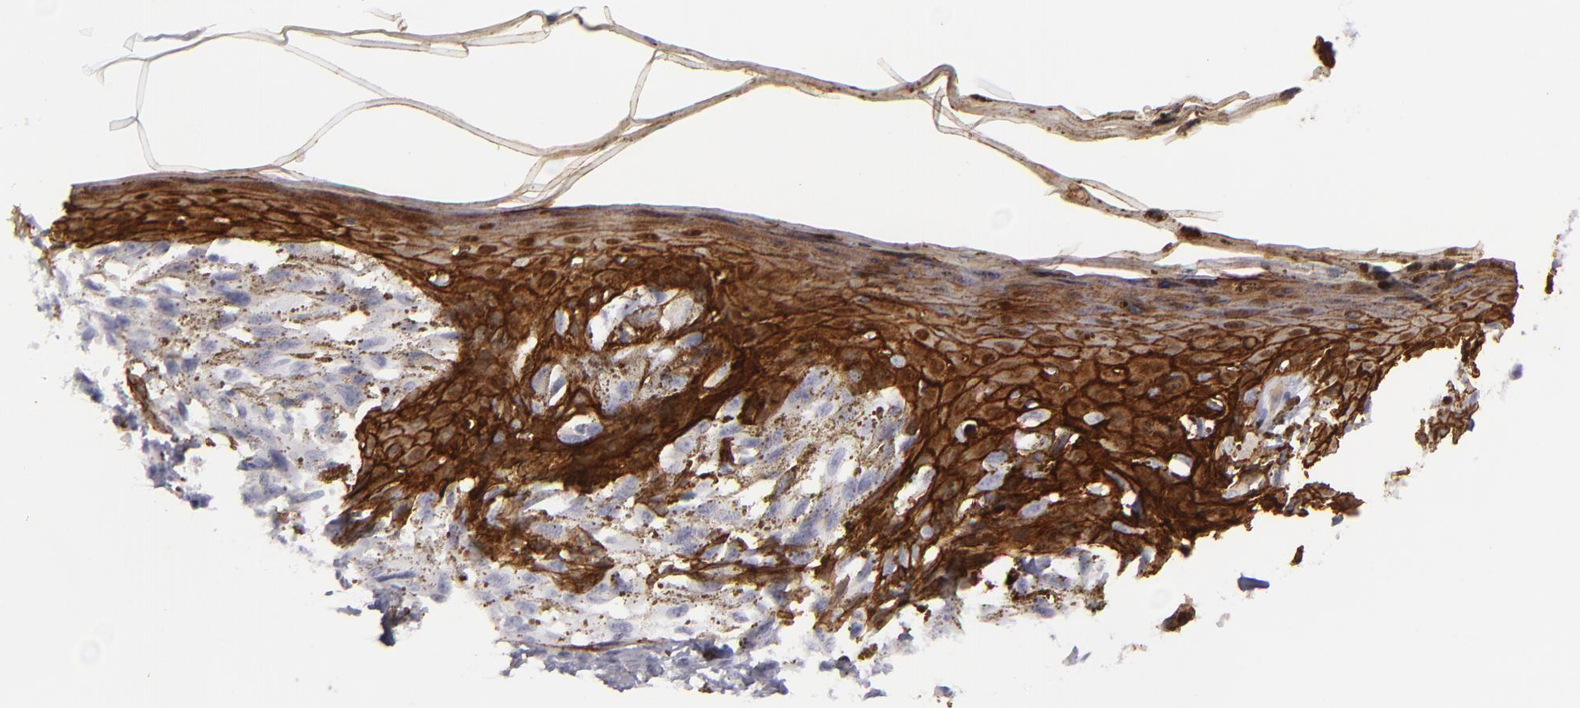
{"staining": {"intensity": "negative", "quantity": "none", "location": "none"}, "tissue": "melanoma", "cell_type": "Tumor cells", "image_type": "cancer", "snomed": [{"axis": "morphology", "description": "Malignant melanoma, NOS"}, {"axis": "topography", "description": "Skin"}], "caption": "High magnification brightfield microscopy of malignant melanoma stained with DAB (brown) and counterstained with hematoxylin (blue): tumor cells show no significant staining.", "gene": "JUP", "patient": {"sex": "female", "age": 72}}